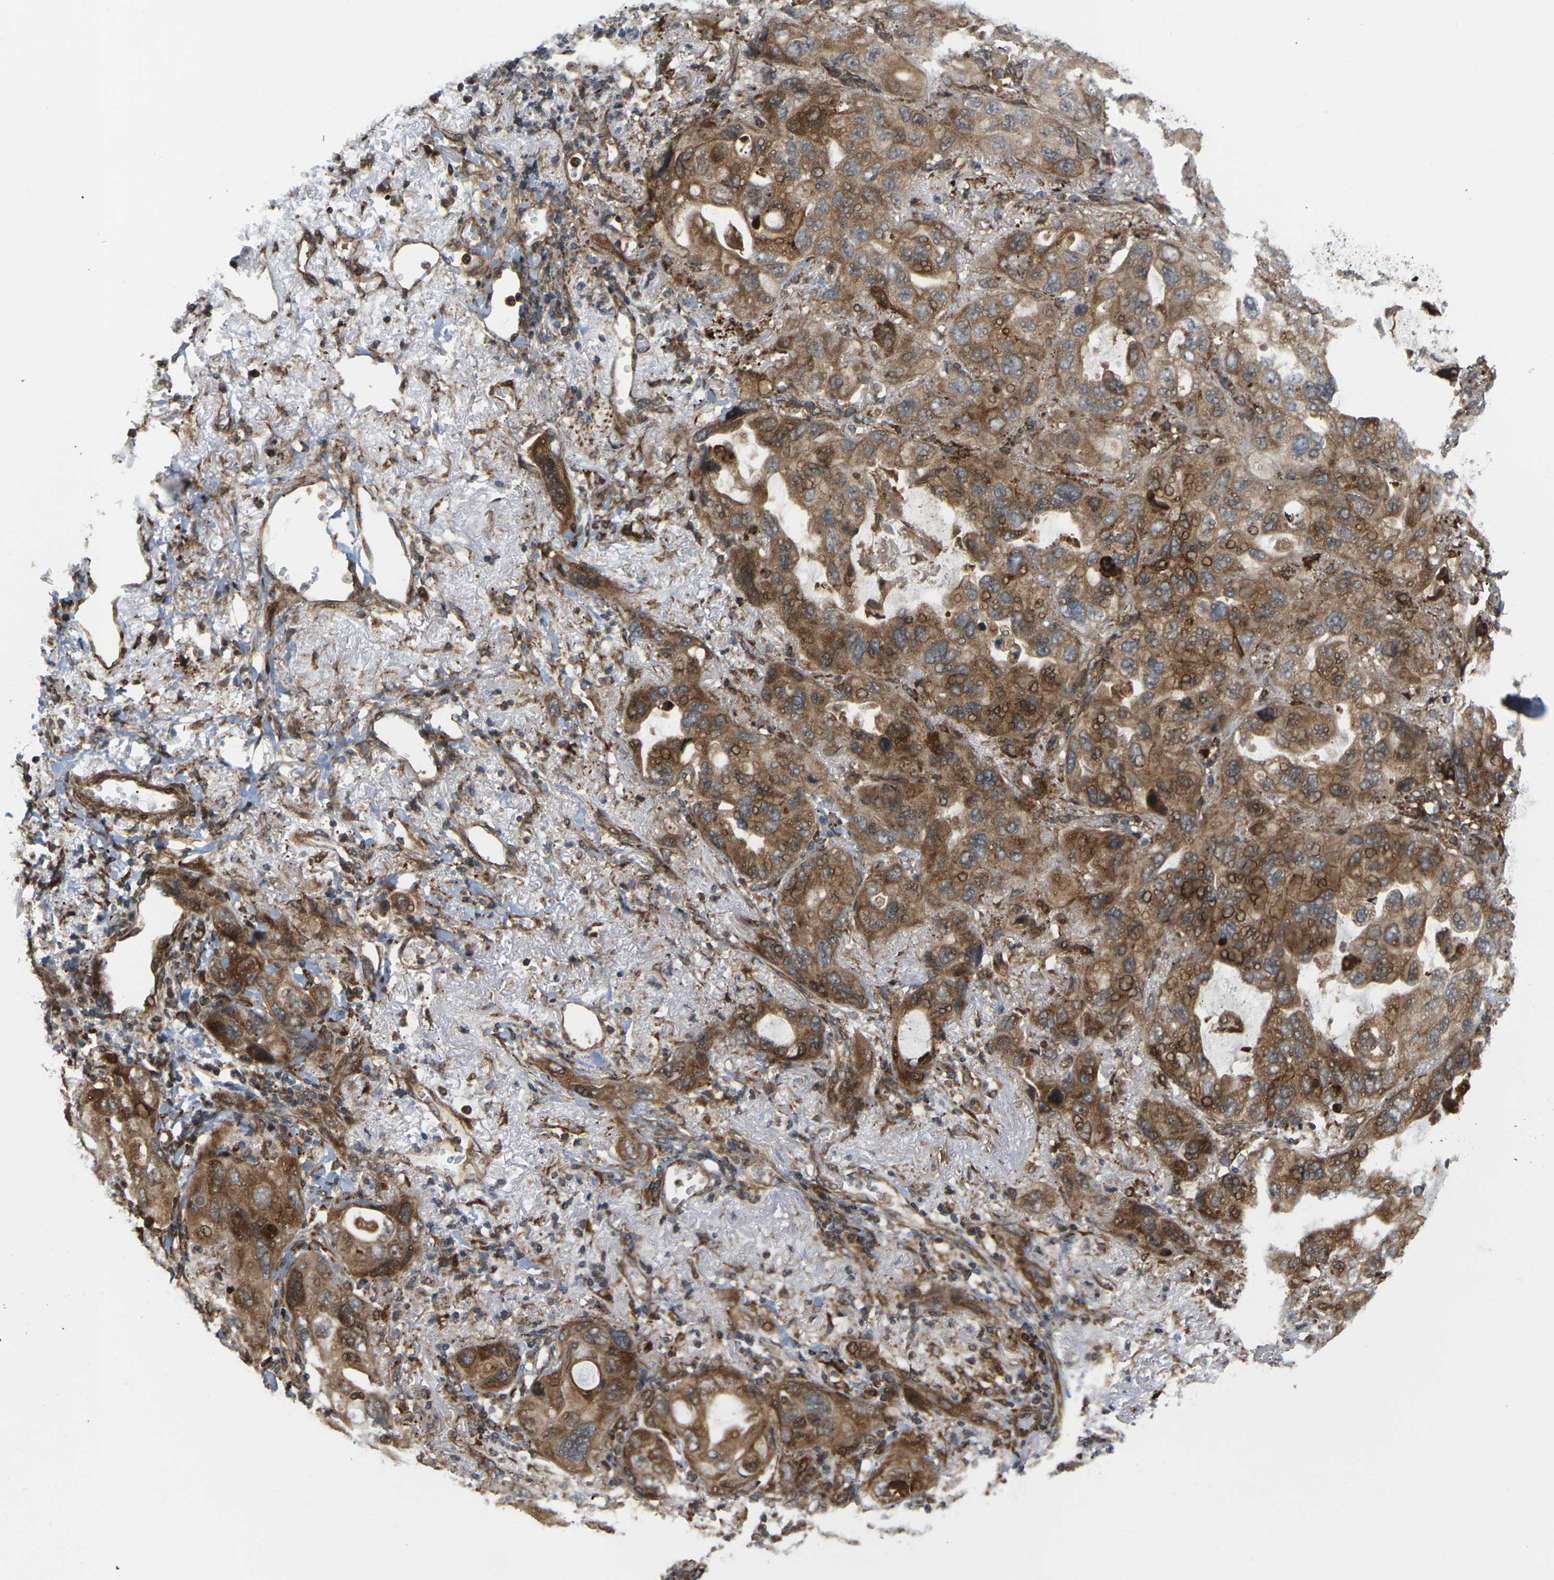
{"staining": {"intensity": "moderate", "quantity": ">75%", "location": "cytoplasmic/membranous,nuclear"}, "tissue": "lung cancer", "cell_type": "Tumor cells", "image_type": "cancer", "snomed": [{"axis": "morphology", "description": "Squamous cell carcinoma, NOS"}, {"axis": "topography", "description": "Lung"}], "caption": "Lung cancer (squamous cell carcinoma) stained for a protein exhibits moderate cytoplasmic/membranous and nuclear positivity in tumor cells. The staining is performed using DAB (3,3'-diaminobenzidine) brown chromogen to label protein expression. The nuclei are counter-stained blue using hematoxylin.", "gene": "ROBO1", "patient": {"sex": "female", "age": 73}}